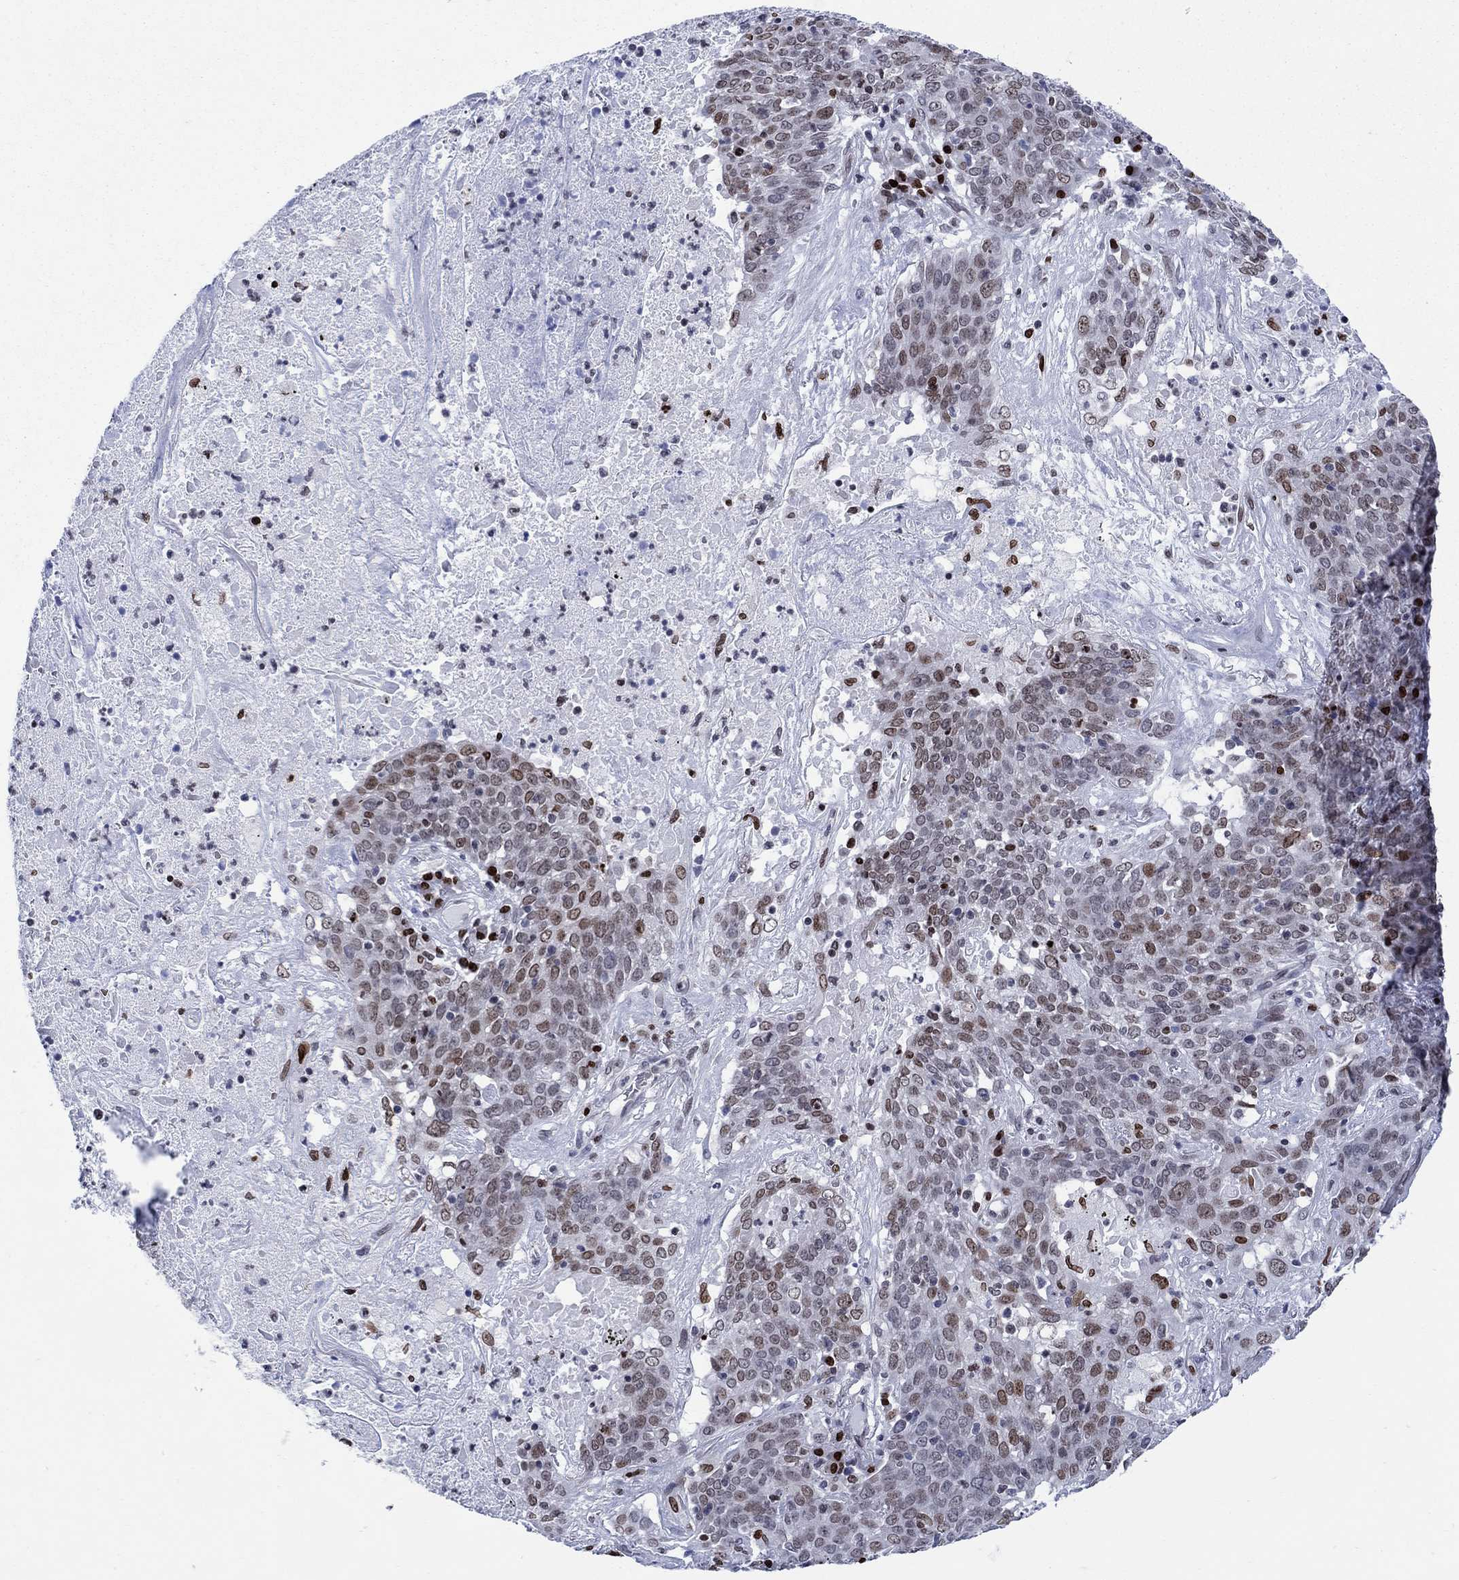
{"staining": {"intensity": "weak", "quantity": "25%-75%", "location": "nuclear"}, "tissue": "lung cancer", "cell_type": "Tumor cells", "image_type": "cancer", "snomed": [{"axis": "morphology", "description": "Squamous cell carcinoma, NOS"}, {"axis": "topography", "description": "Lung"}], "caption": "Lung squamous cell carcinoma was stained to show a protein in brown. There is low levels of weak nuclear expression in about 25%-75% of tumor cells. (DAB = brown stain, brightfield microscopy at high magnification).", "gene": "HMGA1", "patient": {"sex": "male", "age": 82}}